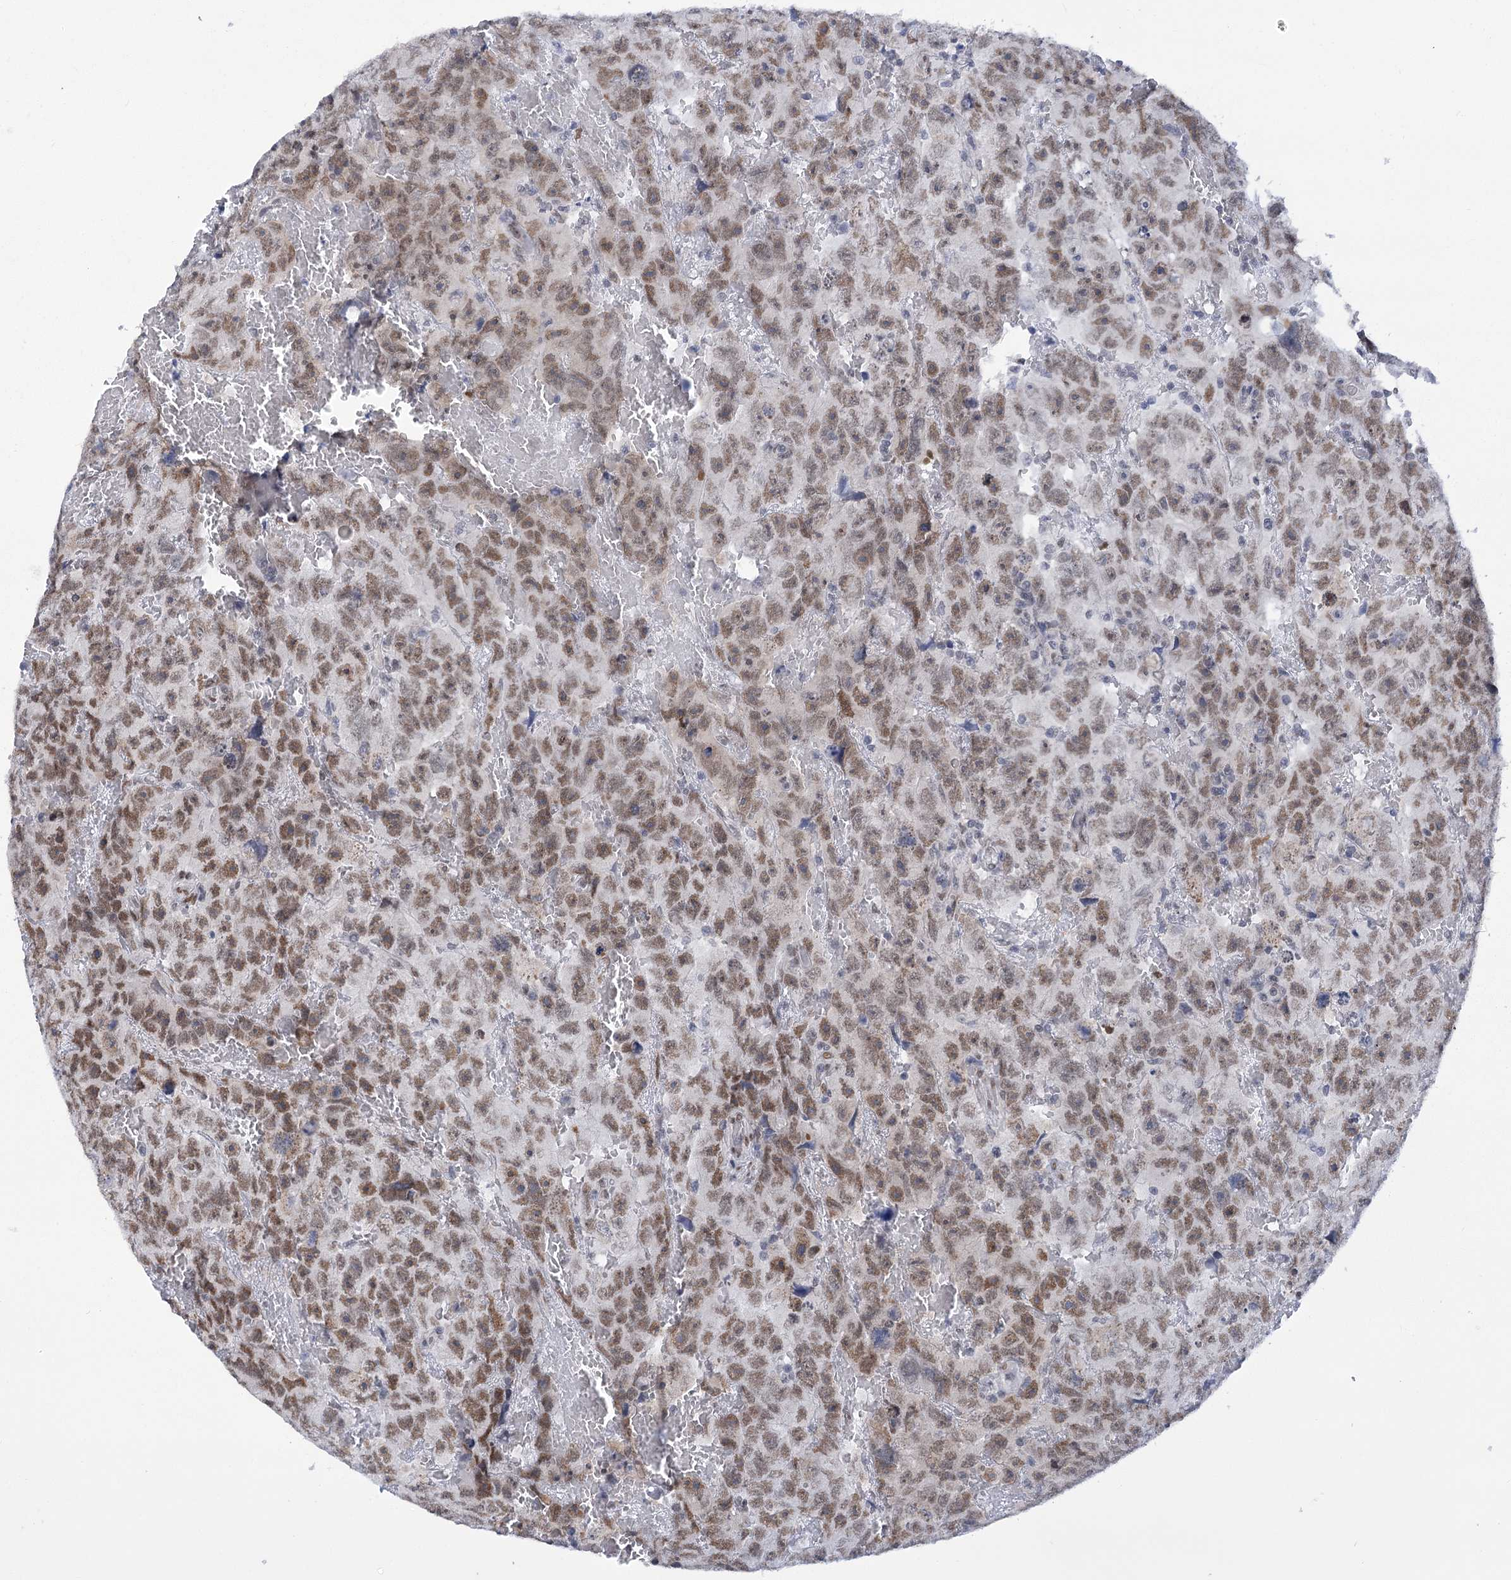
{"staining": {"intensity": "moderate", "quantity": ">75%", "location": "nuclear"}, "tissue": "testis cancer", "cell_type": "Tumor cells", "image_type": "cancer", "snomed": [{"axis": "morphology", "description": "Carcinoma, Embryonal, NOS"}, {"axis": "topography", "description": "Testis"}], "caption": "A brown stain highlights moderate nuclear staining of a protein in human embryonal carcinoma (testis) tumor cells. Nuclei are stained in blue.", "gene": "HNRNPA0", "patient": {"sex": "male", "age": 45}}